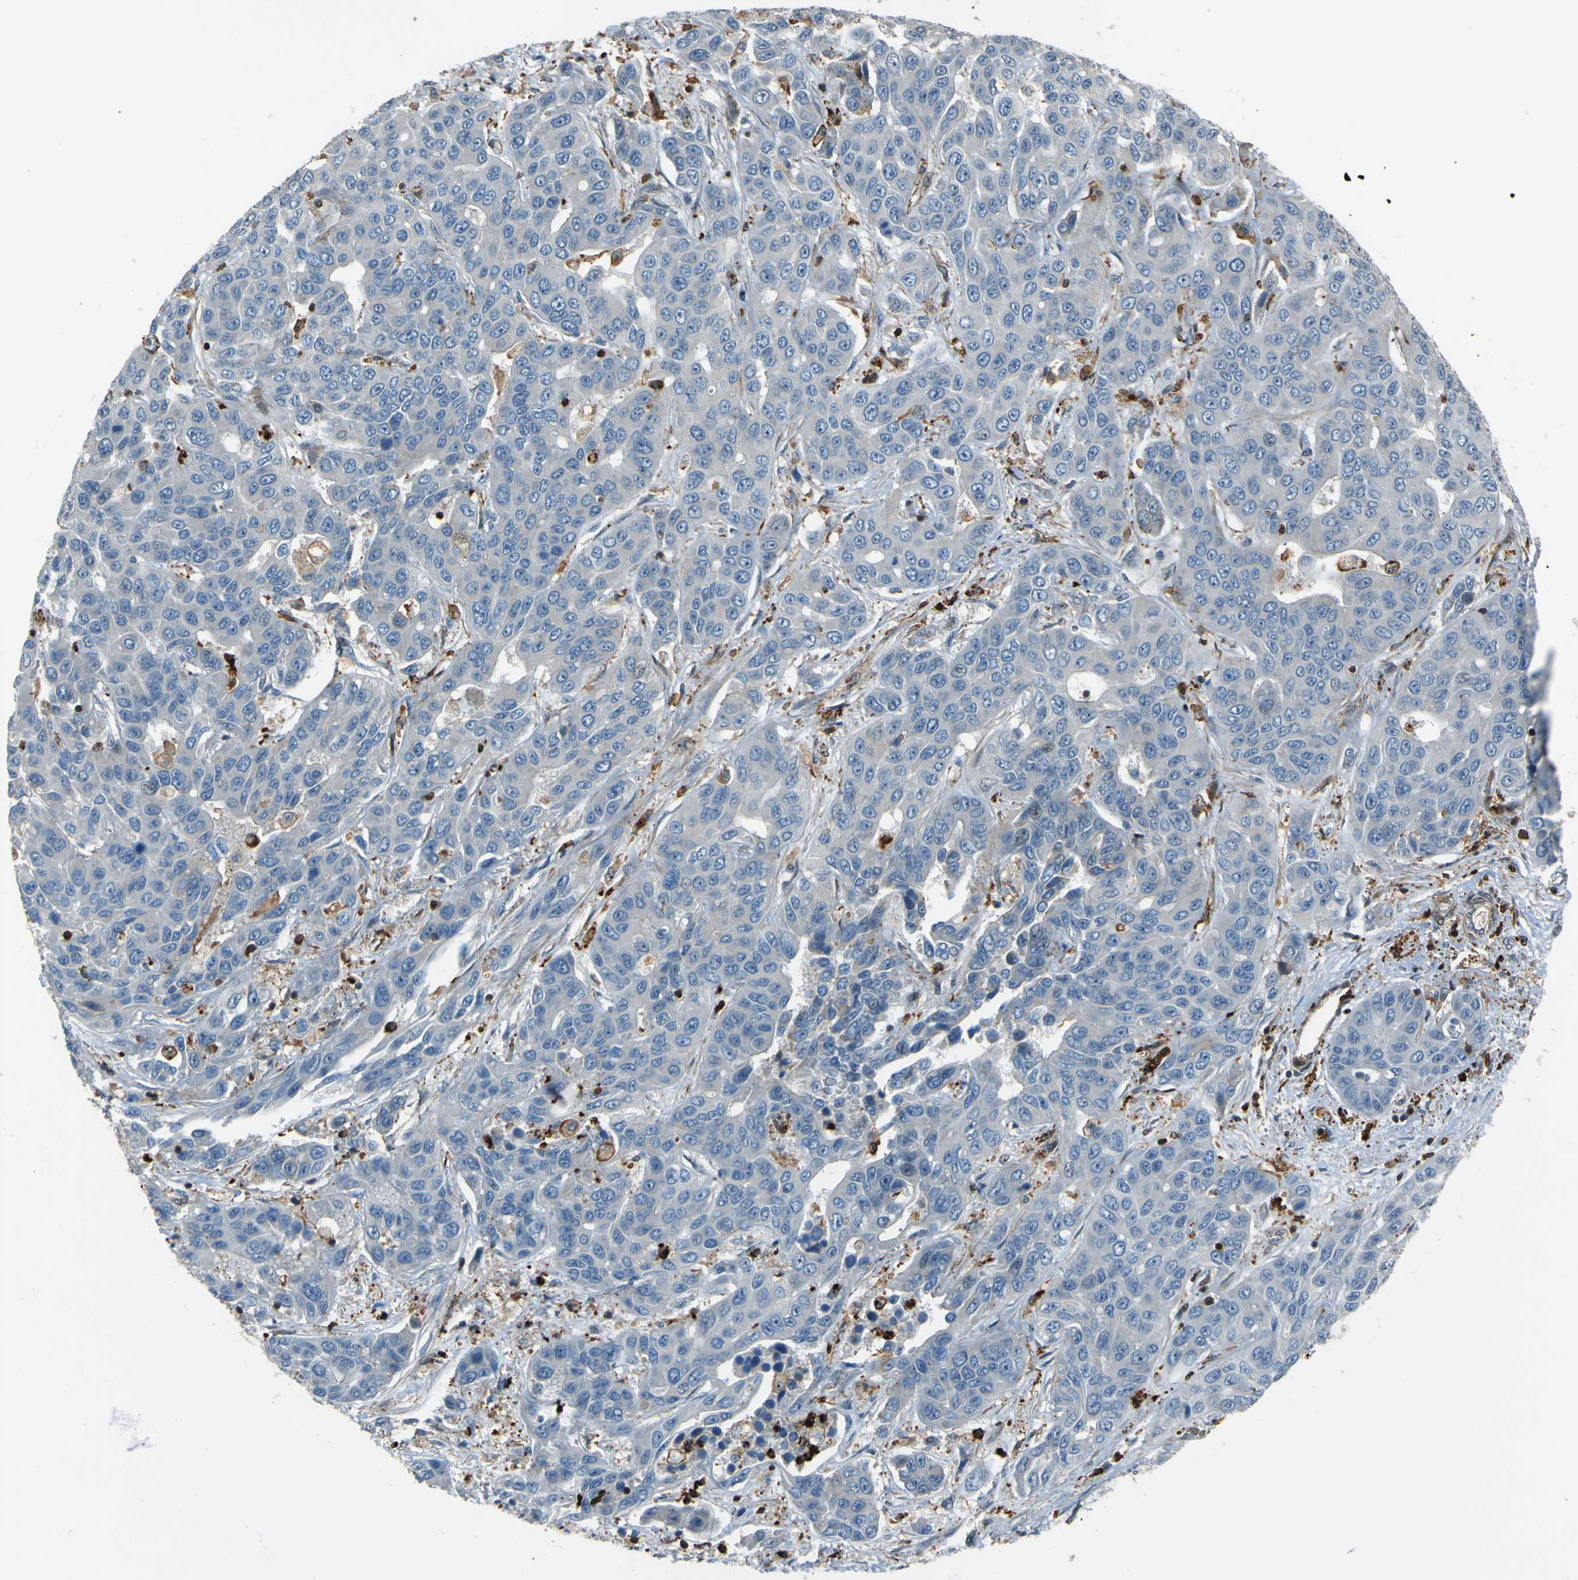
{"staining": {"intensity": "negative", "quantity": "none", "location": "none"}, "tissue": "liver cancer", "cell_type": "Tumor cells", "image_type": "cancer", "snomed": [{"axis": "morphology", "description": "Cholangiocarcinoma"}, {"axis": "topography", "description": "Liver"}], "caption": "Immunohistochemistry image of neoplastic tissue: human cholangiocarcinoma (liver) stained with DAB shows no significant protein expression in tumor cells.", "gene": "PCDHB5", "patient": {"sex": "female", "age": 52}}